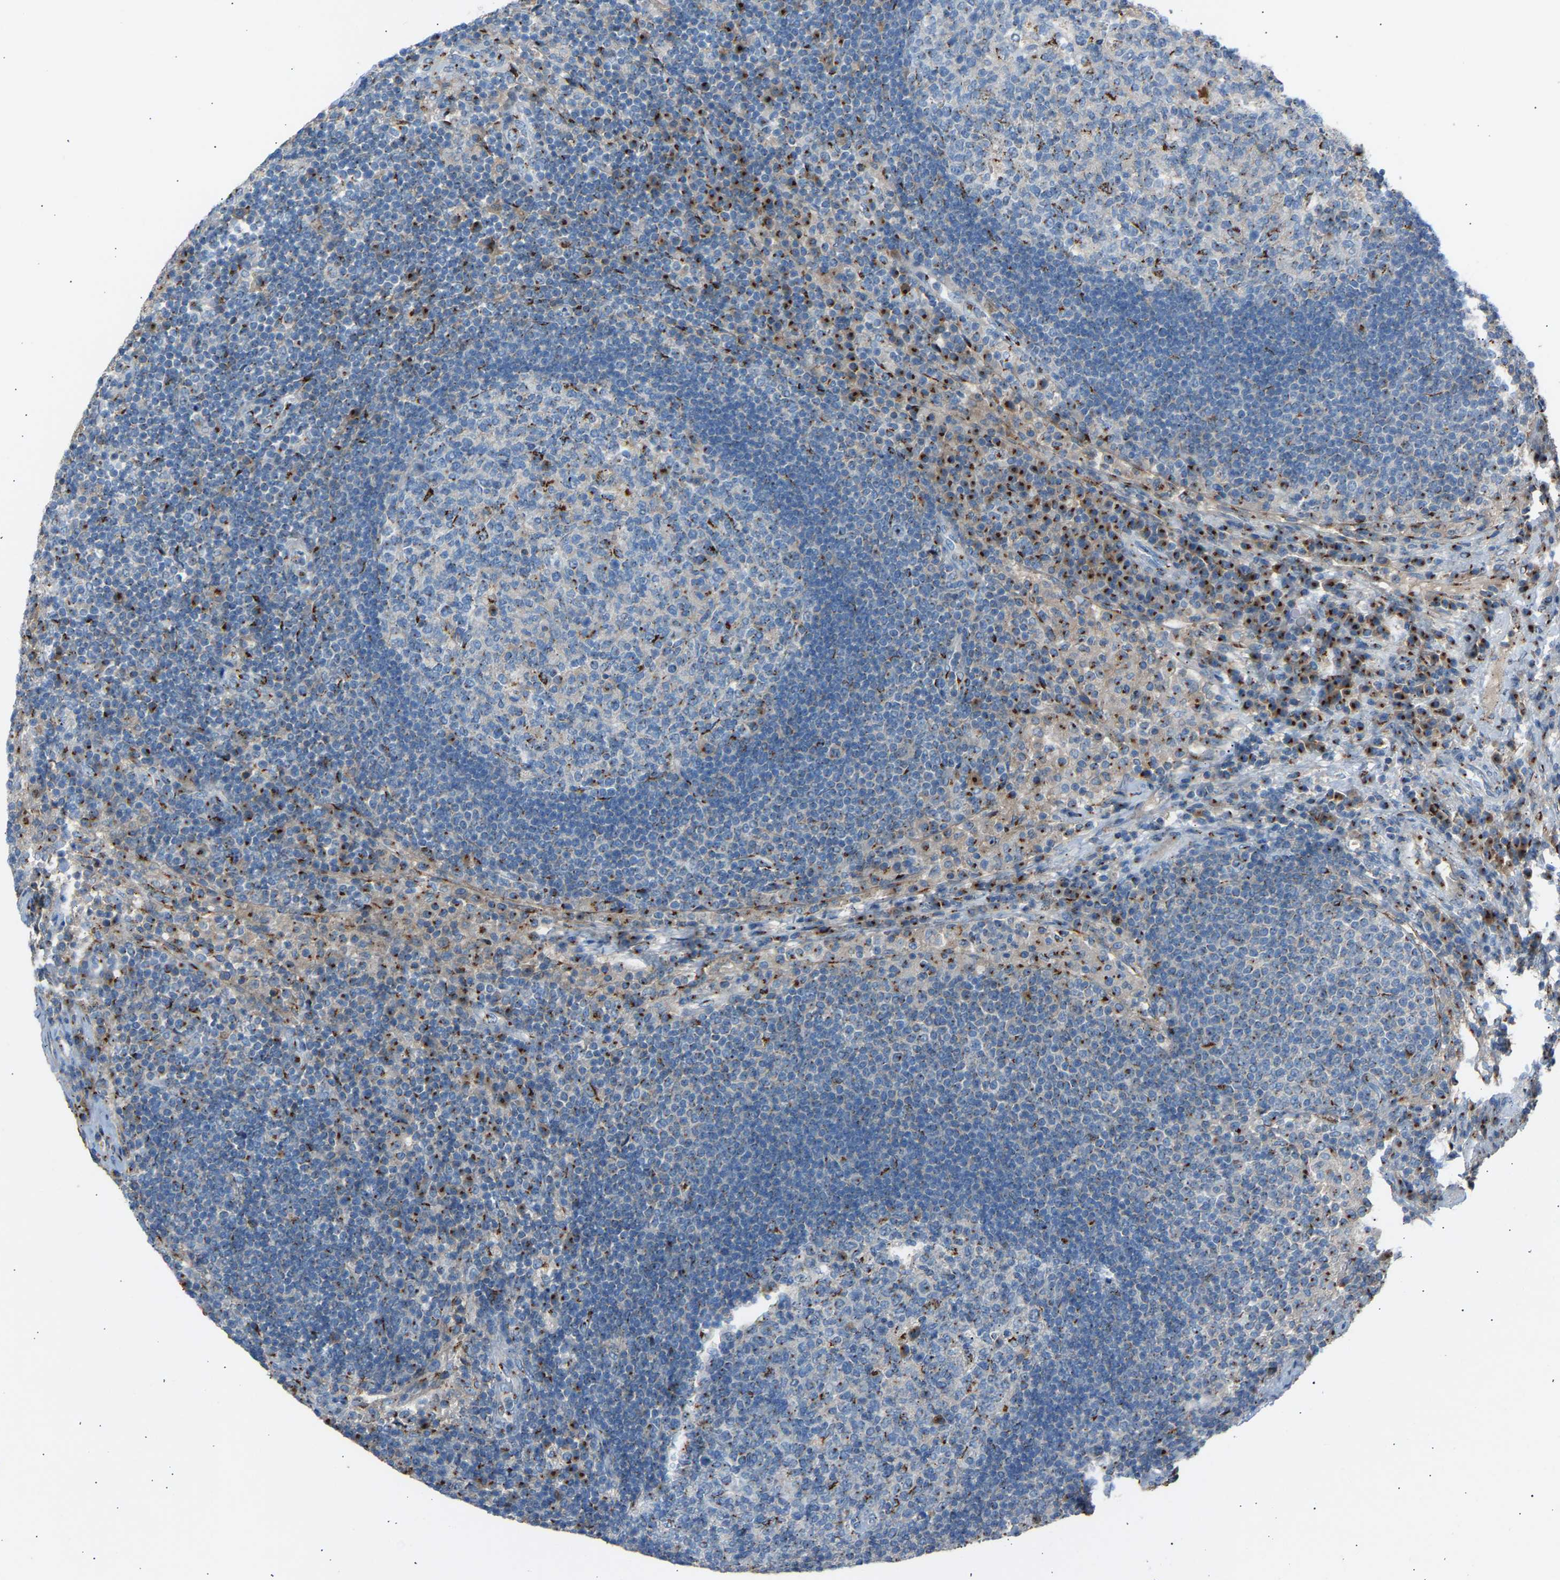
{"staining": {"intensity": "strong", "quantity": "<25%", "location": "cytoplasmic/membranous"}, "tissue": "lymph node", "cell_type": "Germinal center cells", "image_type": "normal", "snomed": [{"axis": "morphology", "description": "Normal tissue, NOS"}, {"axis": "topography", "description": "Lymph node"}], "caption": "Immunohistochemistry (IHC) staining of benign lymph node, which demonstrates medium levels of strong cytoplasmic/membranous positivity in approximately <25% of germinal center cells indicating strong cytoplasmic/membranous protein expression. The staining was performed using DAB (3,3'-diaminobenzidine) (brown) for protein detection and nuclei were counterstained in hematoxylin (blue).", "gene": "CYREN", "patient": {"sex": "female", "age": 53}}